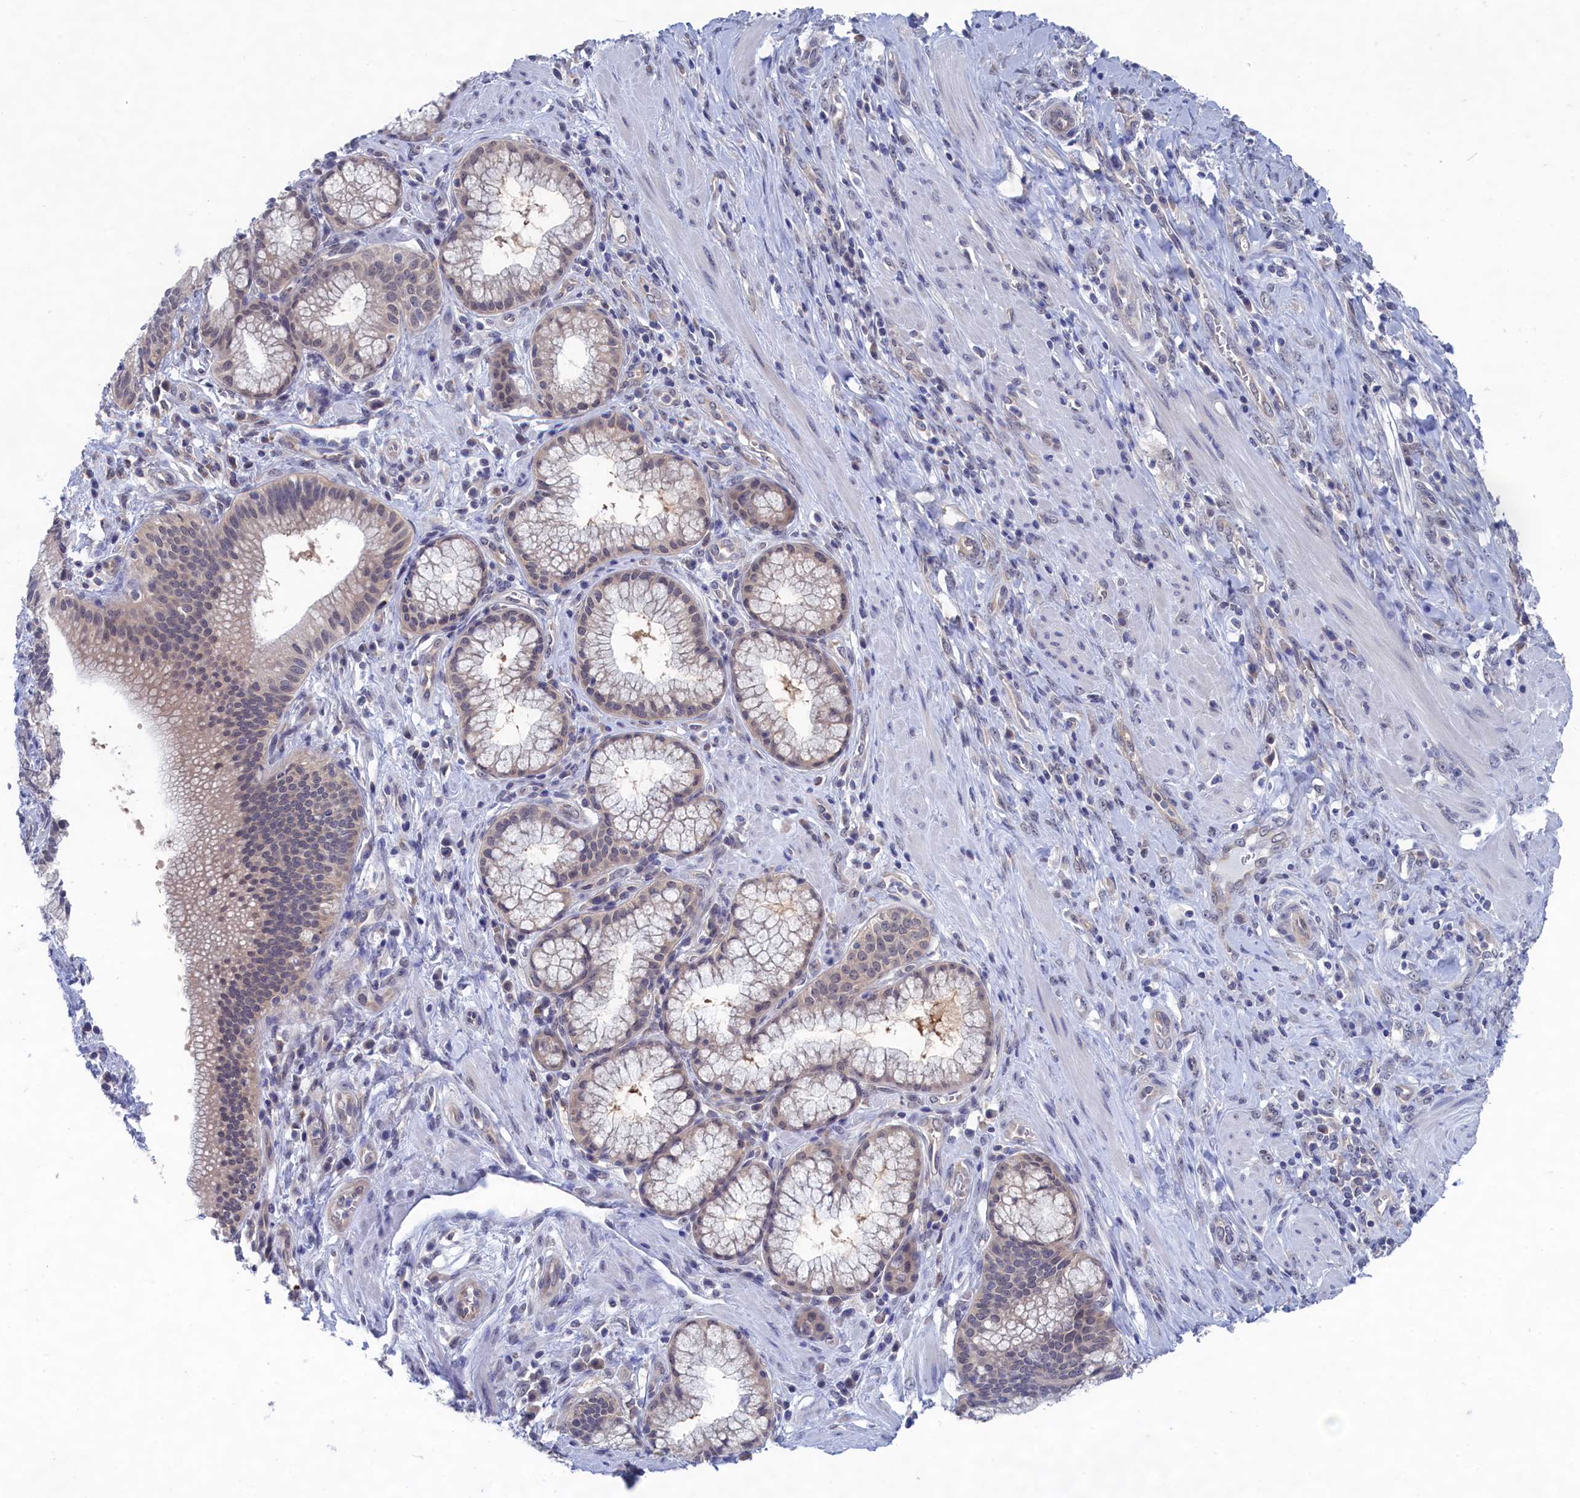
{"staining": {"intensity": "negative", "quantity": "none", "location": "none"}, "tissue": "pancreatic cancer", "cell_type": "Tumor cells", "image_type": "cancer", "snomed": [{"axis": "morphology", "description": "Adenocarcinoma, NOS"}, {"axis": "topography", "description": "Pancreas"}], "caption": "DAB (3,3'-diaminobenzidine) immunohistochemical staining of pancreatic adenocarcinoma demonstrates no significant staining in tumor cells. Nuclei are stained in blue.", "gene": "PGP", "patient": {"sex": "male", "age": 72}}